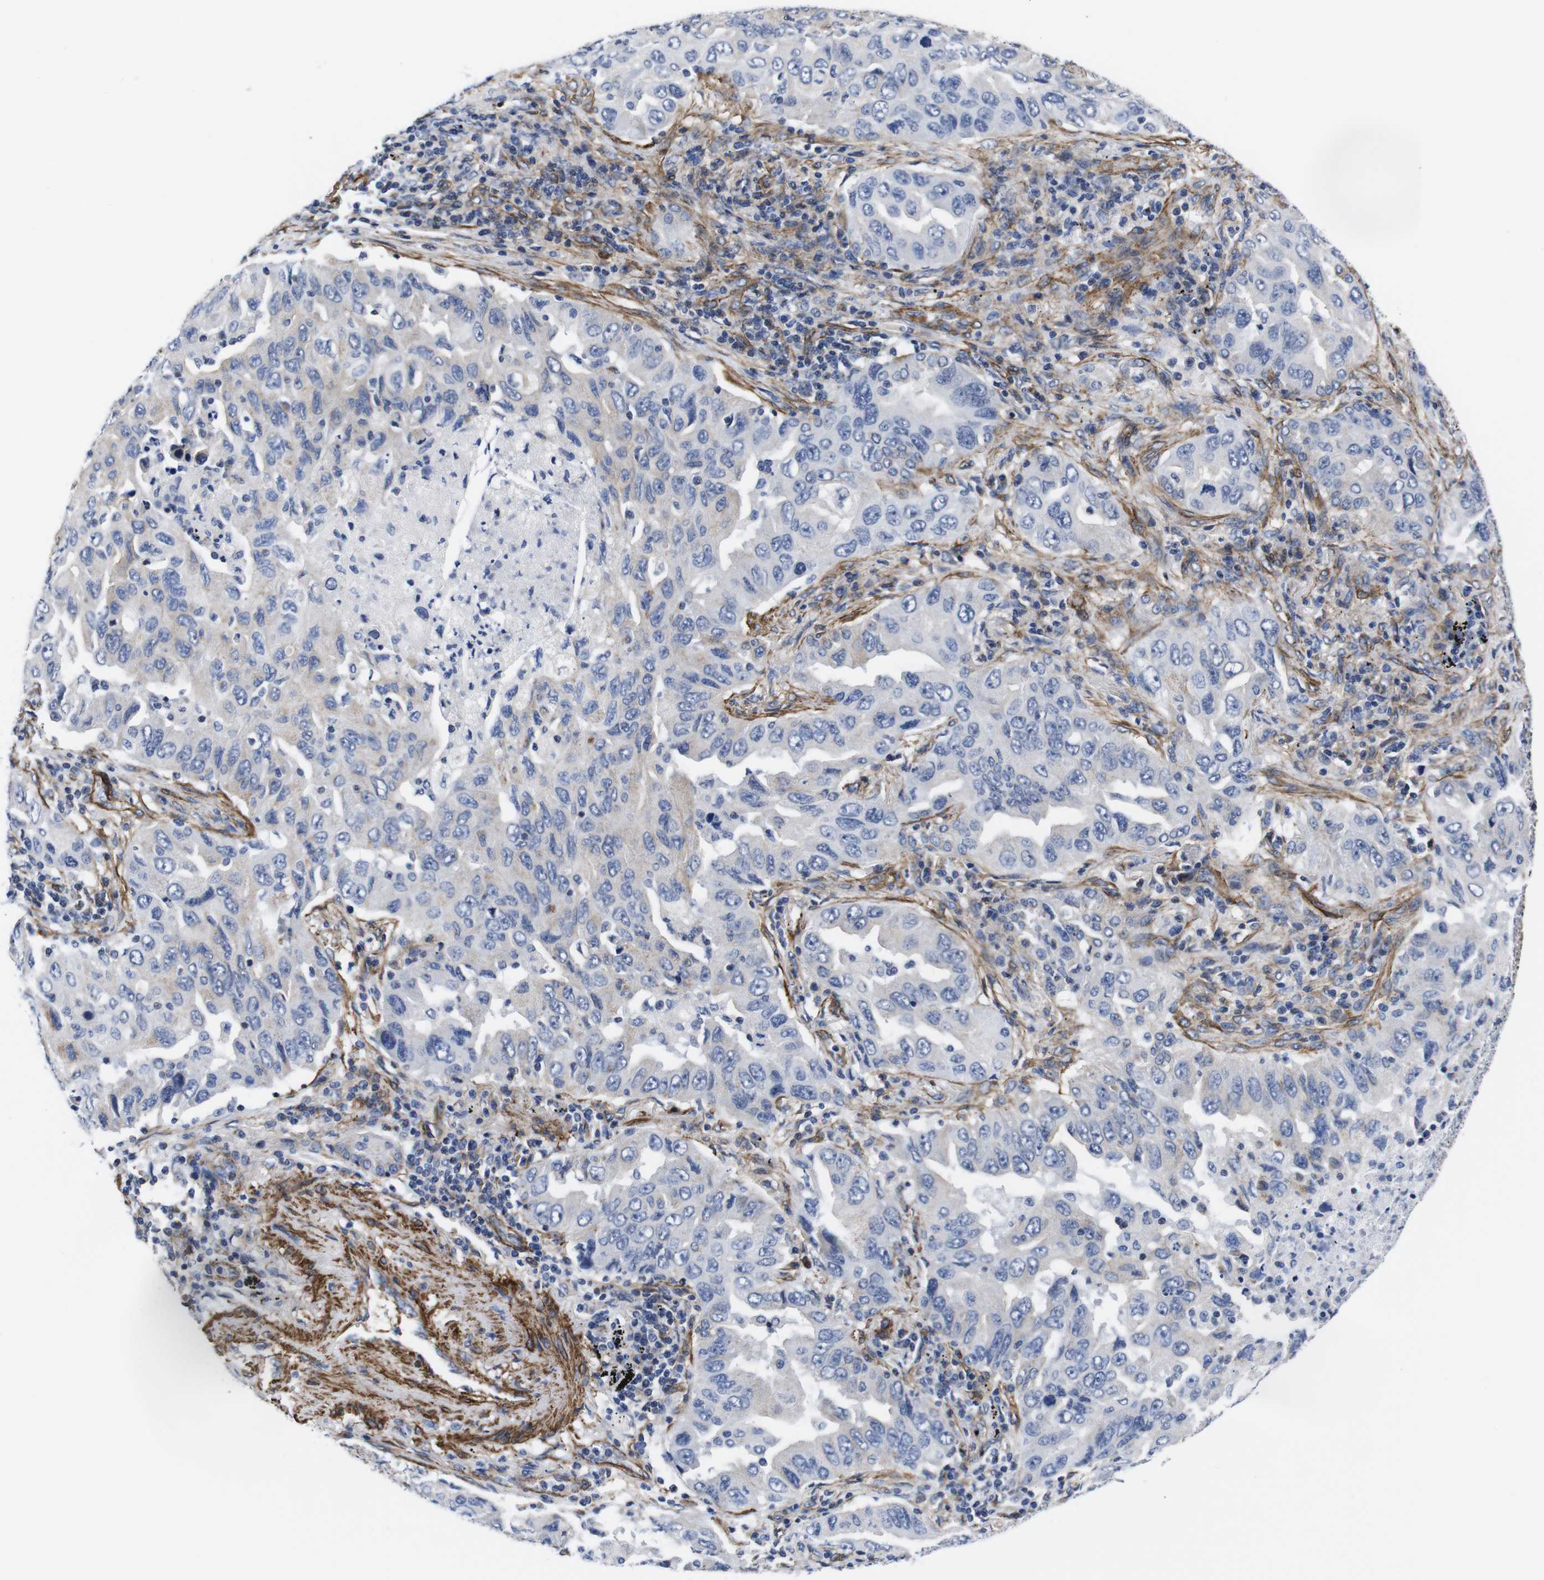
{"staining": {"intensity": "weak", "quantity": "<25%", "location": "cytoplasmic/membranous"}, "tissue": "lung cancer", "cell_type": "Tumor cells", "image_type": "cancer", "snomed": [{"axis": "morphology", "description": "Adenocarcinoma, NOS"}, {"axis": "topography", "description": "Lung"}], "caption": "The IHC photomicrograph has no significant positivity in tumor cells of lung cancer tissue. (DAB (3,3'-diaminobenzidine) immunohistochemistry (IHC) with hematoxylin counter stain).", "gene": "WNT10A", "patient": {"sex": "female", "age": 65}}